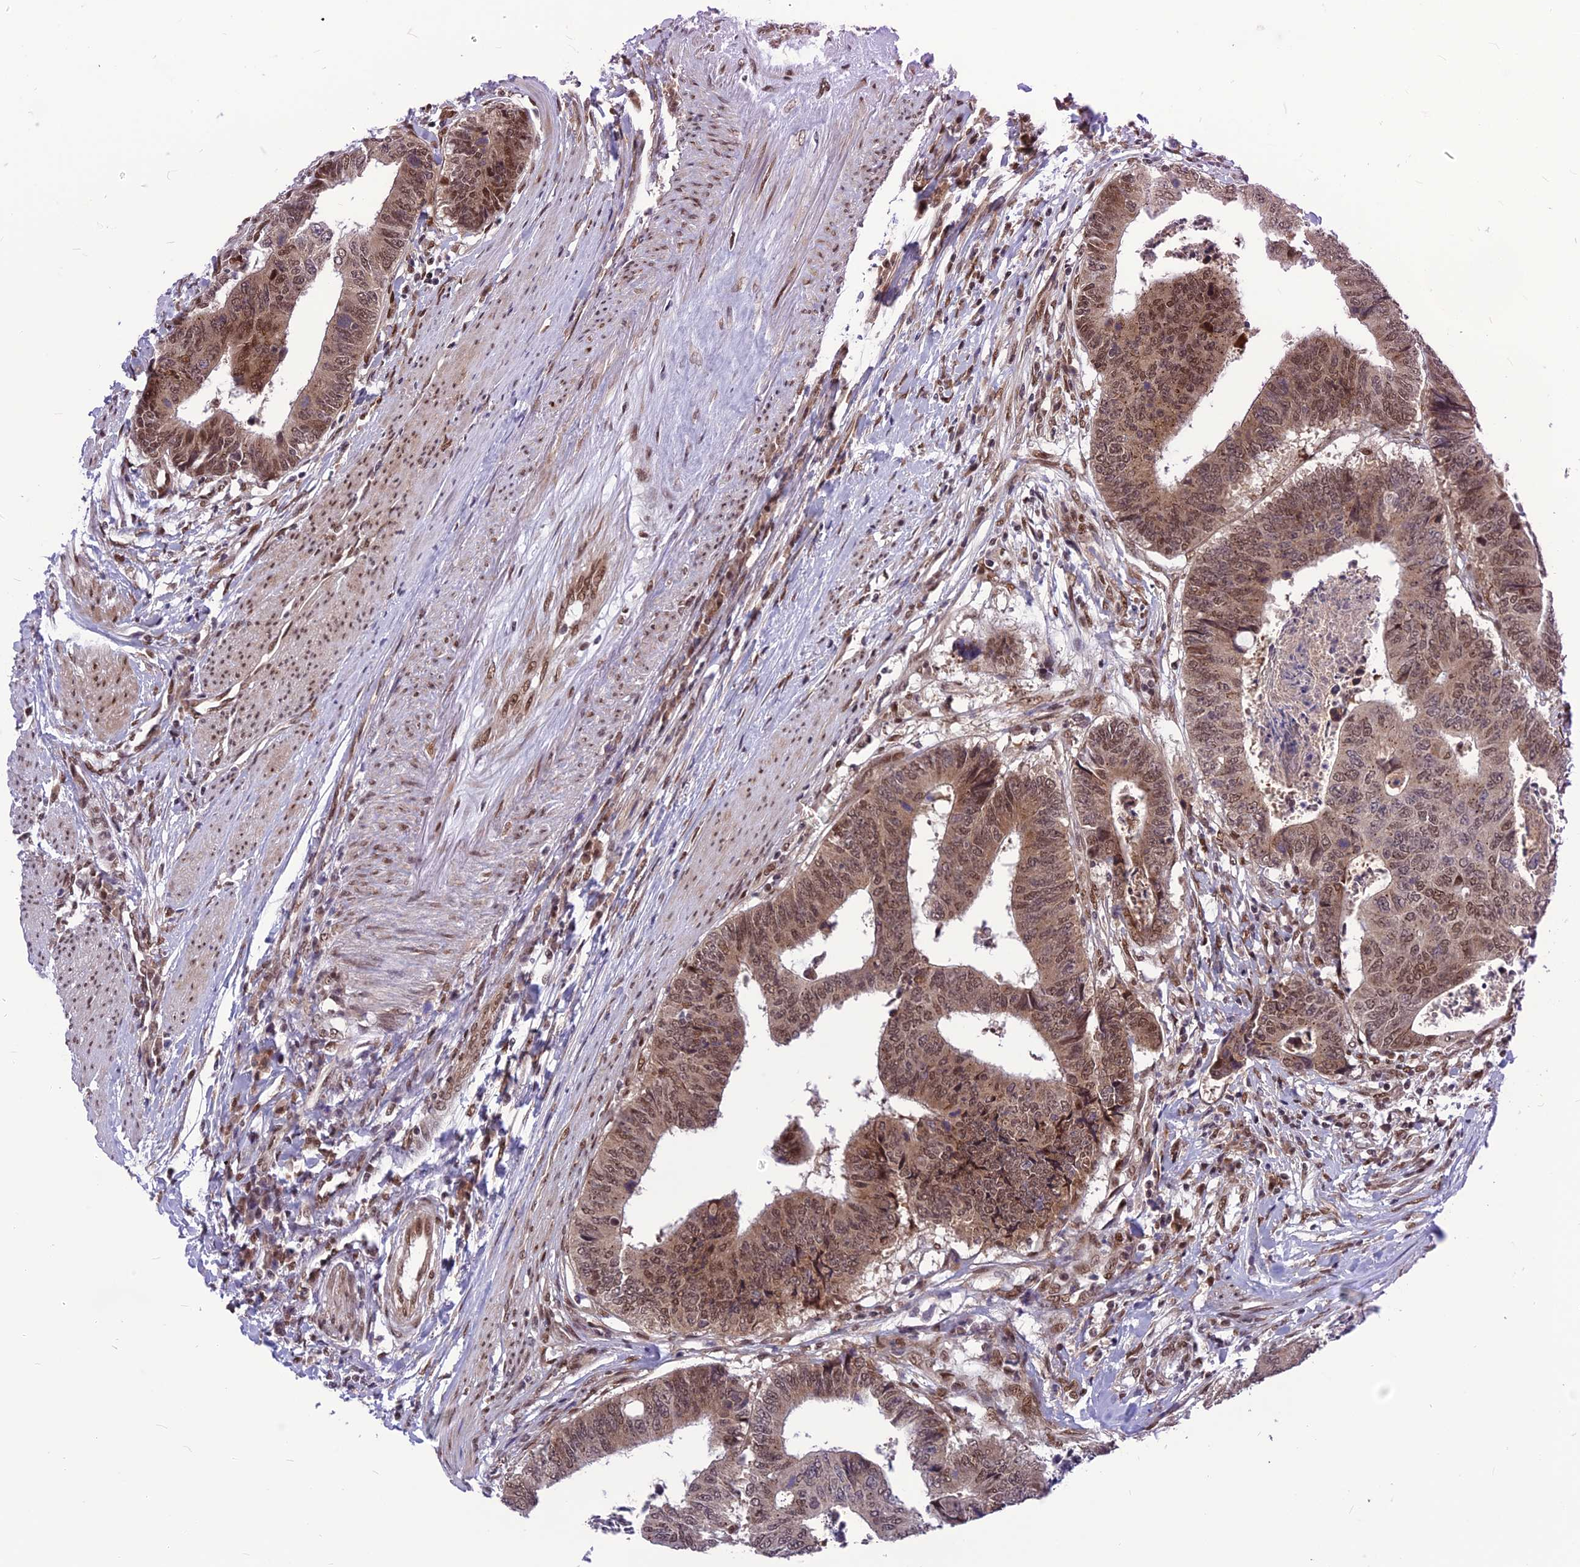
{"staining": {"intensity": "moderate", "quantity": ">75%", "location": "cytoplasmic/membranous,nuclear"}, "tissue": "colorectal cancer", "cell_type": "Tumor cells", "image_type": "cancer", "snomed": [{"axis": "morphology", "description": "Adenocarcinoma, NOS"}, {"axis": "topography", "description": "Rectum"}], "caption": "Protein expression analysis of colorectal adenocarcinoma reveals moderate cytoplasmic/membranous and nuclear staining in about >75% of tumor cells.", "gene": "RTRAF", "patient": {"sex": "male", "age": 84}}